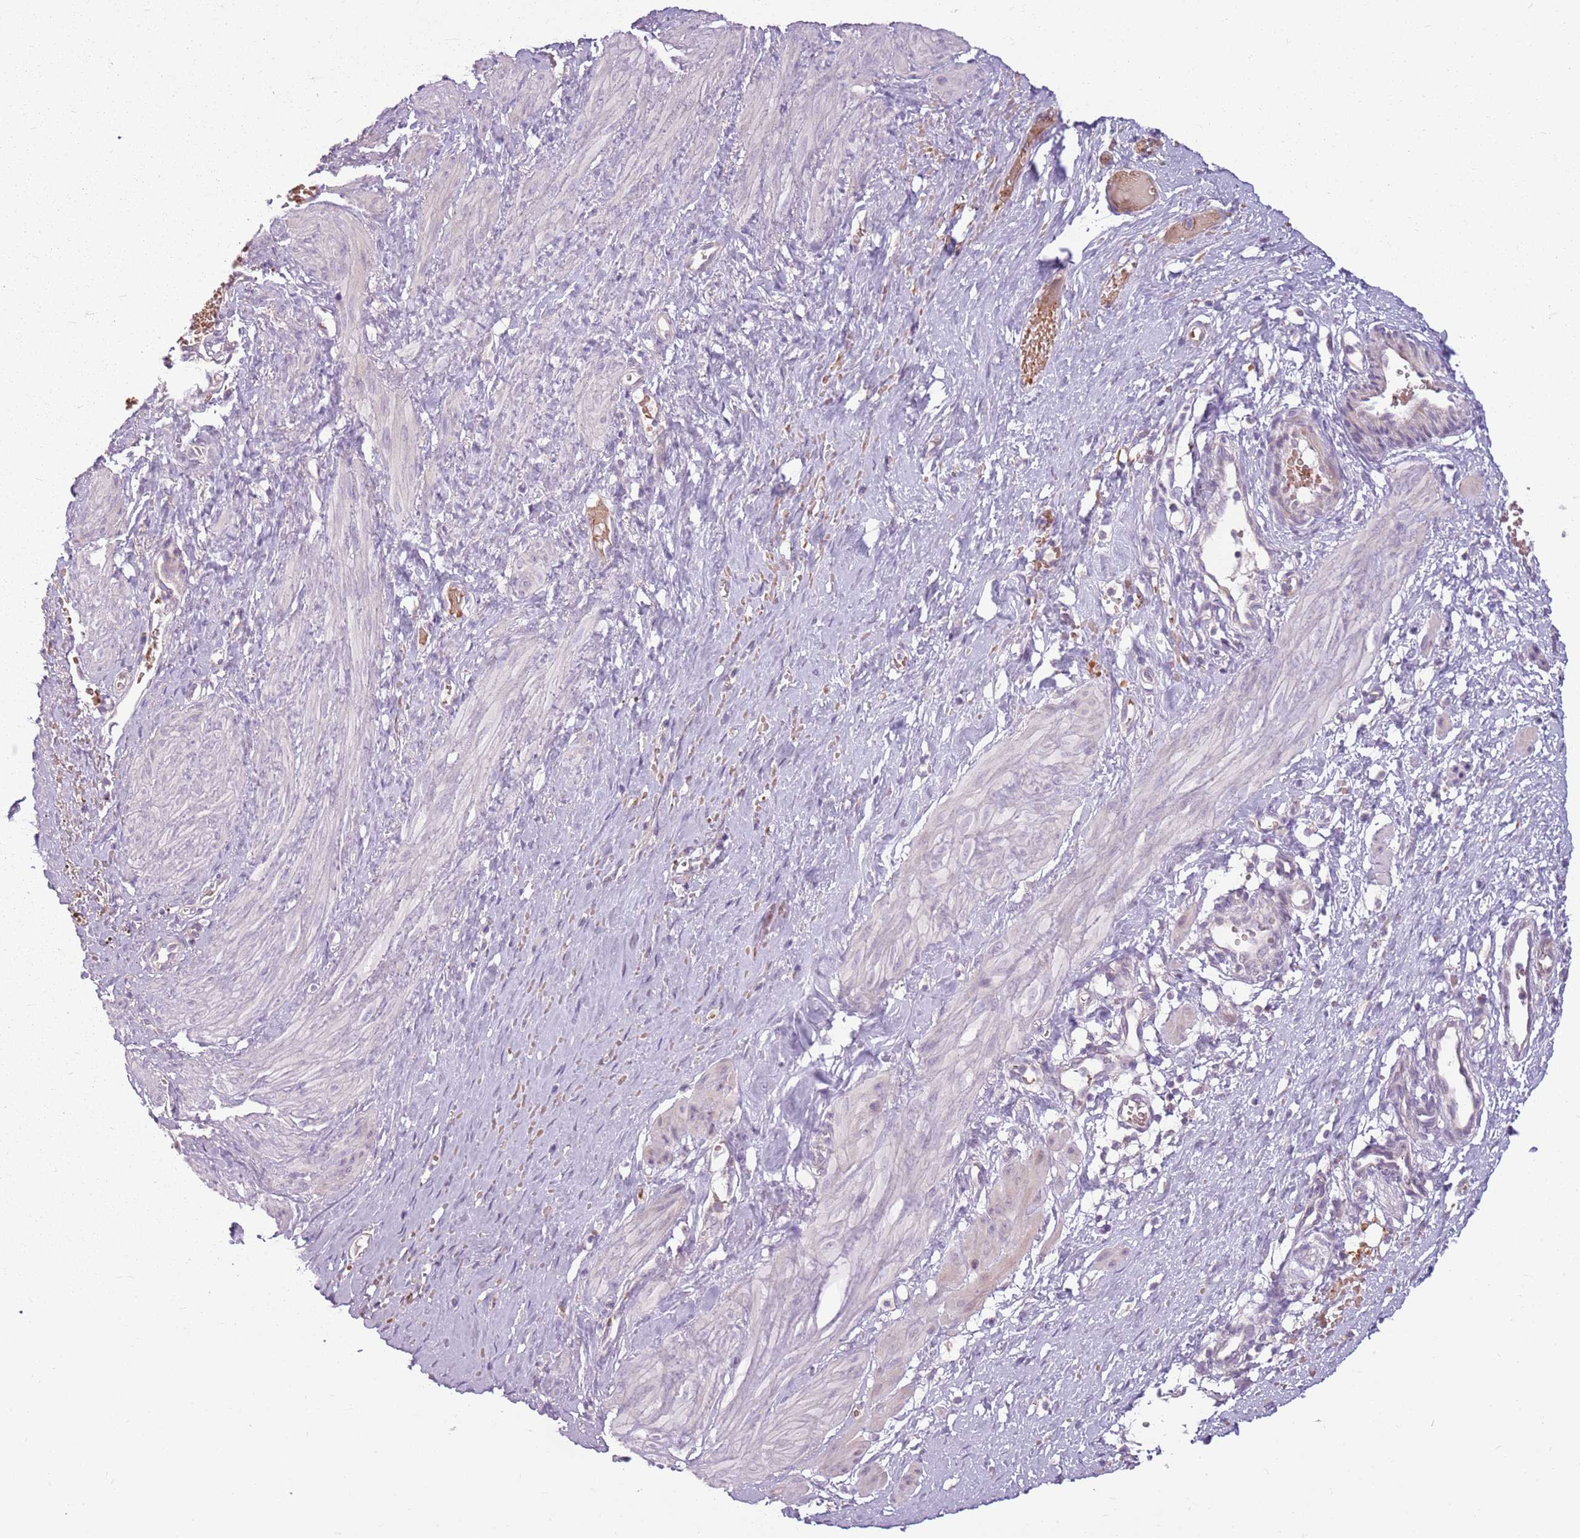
{"staining": {"intensity": "negative", "quantity": "none", "location": "none"}, "tissue": "smooth muscle", "cell_type": "Smooth muscle cells", "image_type": "normal", "snomed": [{"axis": "morphology", "description": "Normal tissue, NOS"}, {"axis": "topography", "description": "Endometrium"}], "caption": "Smooth muscle stained for a protein using immunohistochemistry (IHC) shows no positivity smooth muscle cells.", "gene": "HSPA14", "patient": {"sex": "female", "age": 33}}